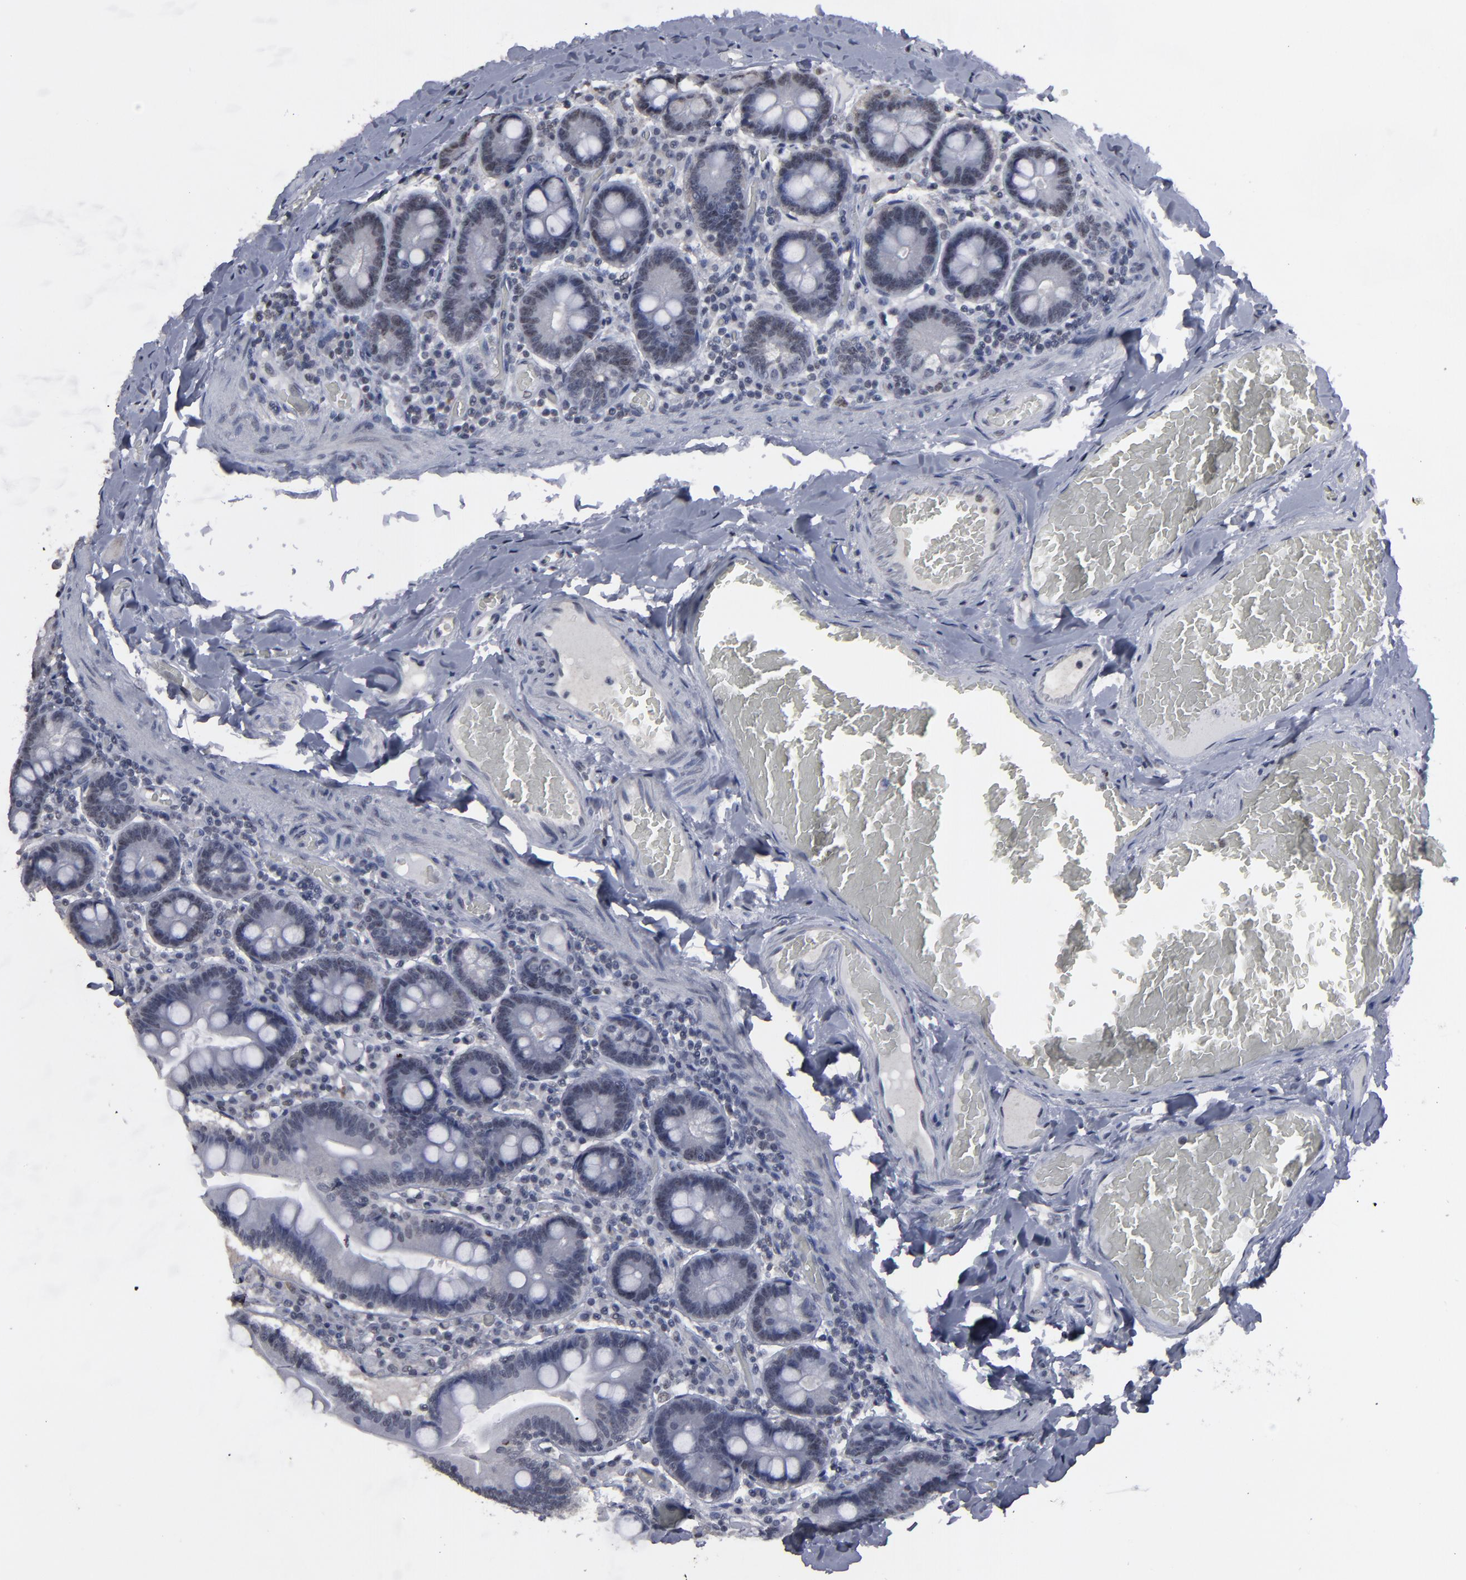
{"staining": {"intensity": "weak", "quantity": "<25%", "location": "nuclear"}, "tissue": "duodenum", "cell_type": "Glandular cells", "image_type": "normal", "snomed": [{"axis": "morphology", "description": "Normal tissue, NOS"}, {"axis": "topography", "description": "Duodenum"}], "caption": "The histopathology image displays no significant staining in glandular cells of duodenum. Nuclei are stained in blue.", "gene": "SSRP1", "patient": {"sex": "male", "age": 66}}